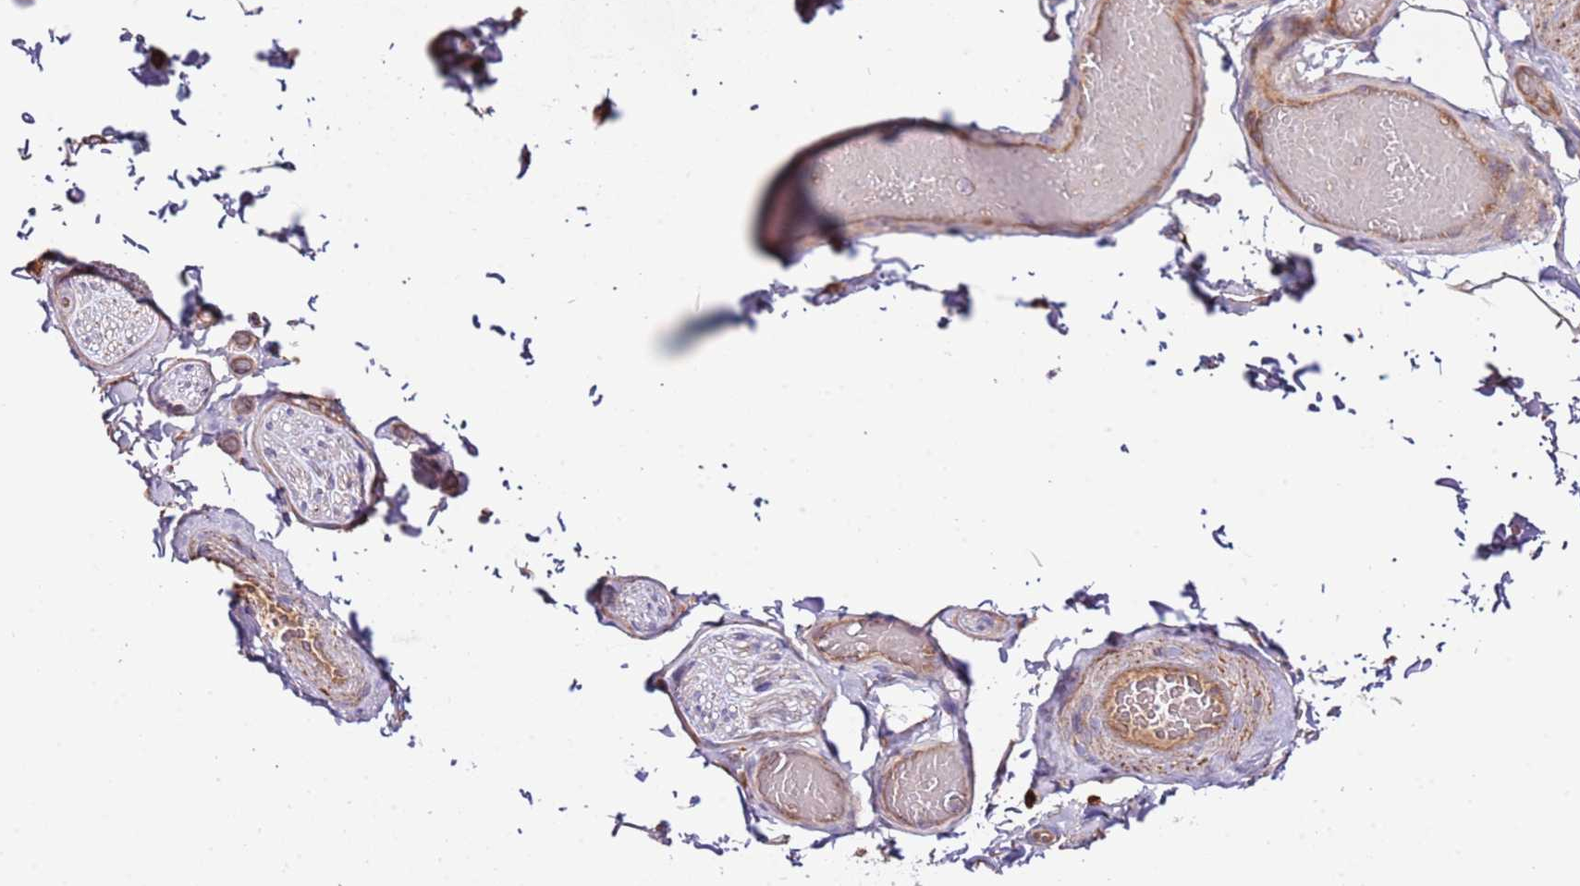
{"staining": {"intensity": "moderate", "quantity": "<25%", "location": "cytoplasmic/membranous"}, "tissue": "adipose tissue", "cell_type": "Adipocytes", "image_type": "normal", "snomed": [{"axis": "morphology", "description": "Normal tissue, NOS"}, {"axis": "topography", "description": "Soft tissue"}, {"axis": "topography", "description": "Vascular tissue"}, {"axis": "topography", "description": "Peripheral nerve tissue"}], "caption": "An image showing moderate cytoplasmic/membranous positivity in approximately <25% of adipocytes in normal adipose tissue, as visualized by brown immunohistochemical staining.", "gene": "DOCK6", "patient": {"sex": "male", "age": 32}}